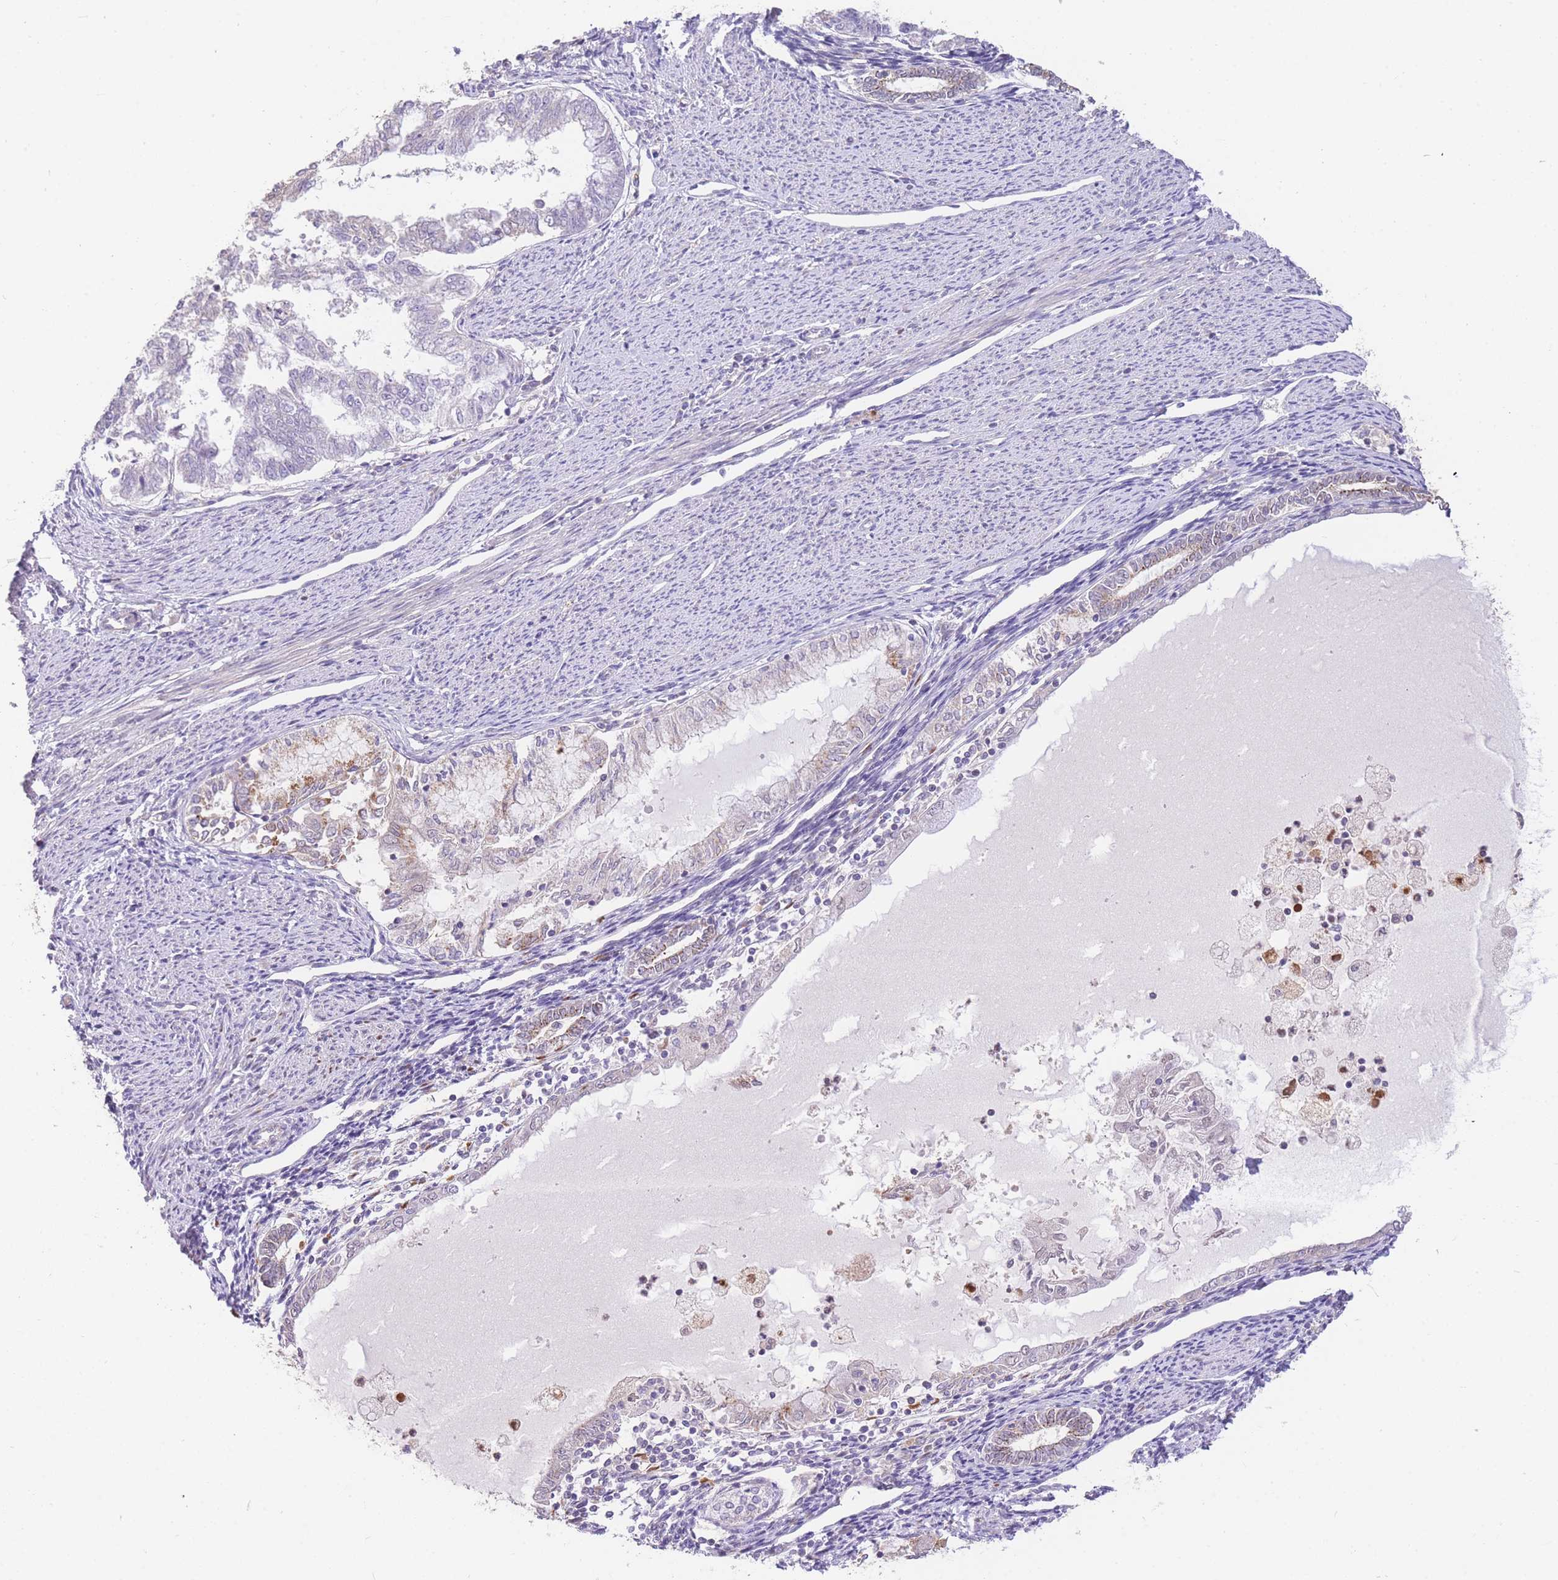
{"staining": {"intensity": "negative", "quantity": "none", "location": "none"}, "tissue": "endometrial cancer", "cell_type": "Tumor cells", "image_type": "cancer", "snomed": [{"axis": "morphology", "description": "Adenocarcinoma, NOS"}, {"axis": "topography", "description": "Endometrium"}], "caption": "Tumor cells are negative for protein expression in human endometrial adenocarcinoma.", "gene": "UBXN7", "patient": {"sex": "female", "age": 79}}